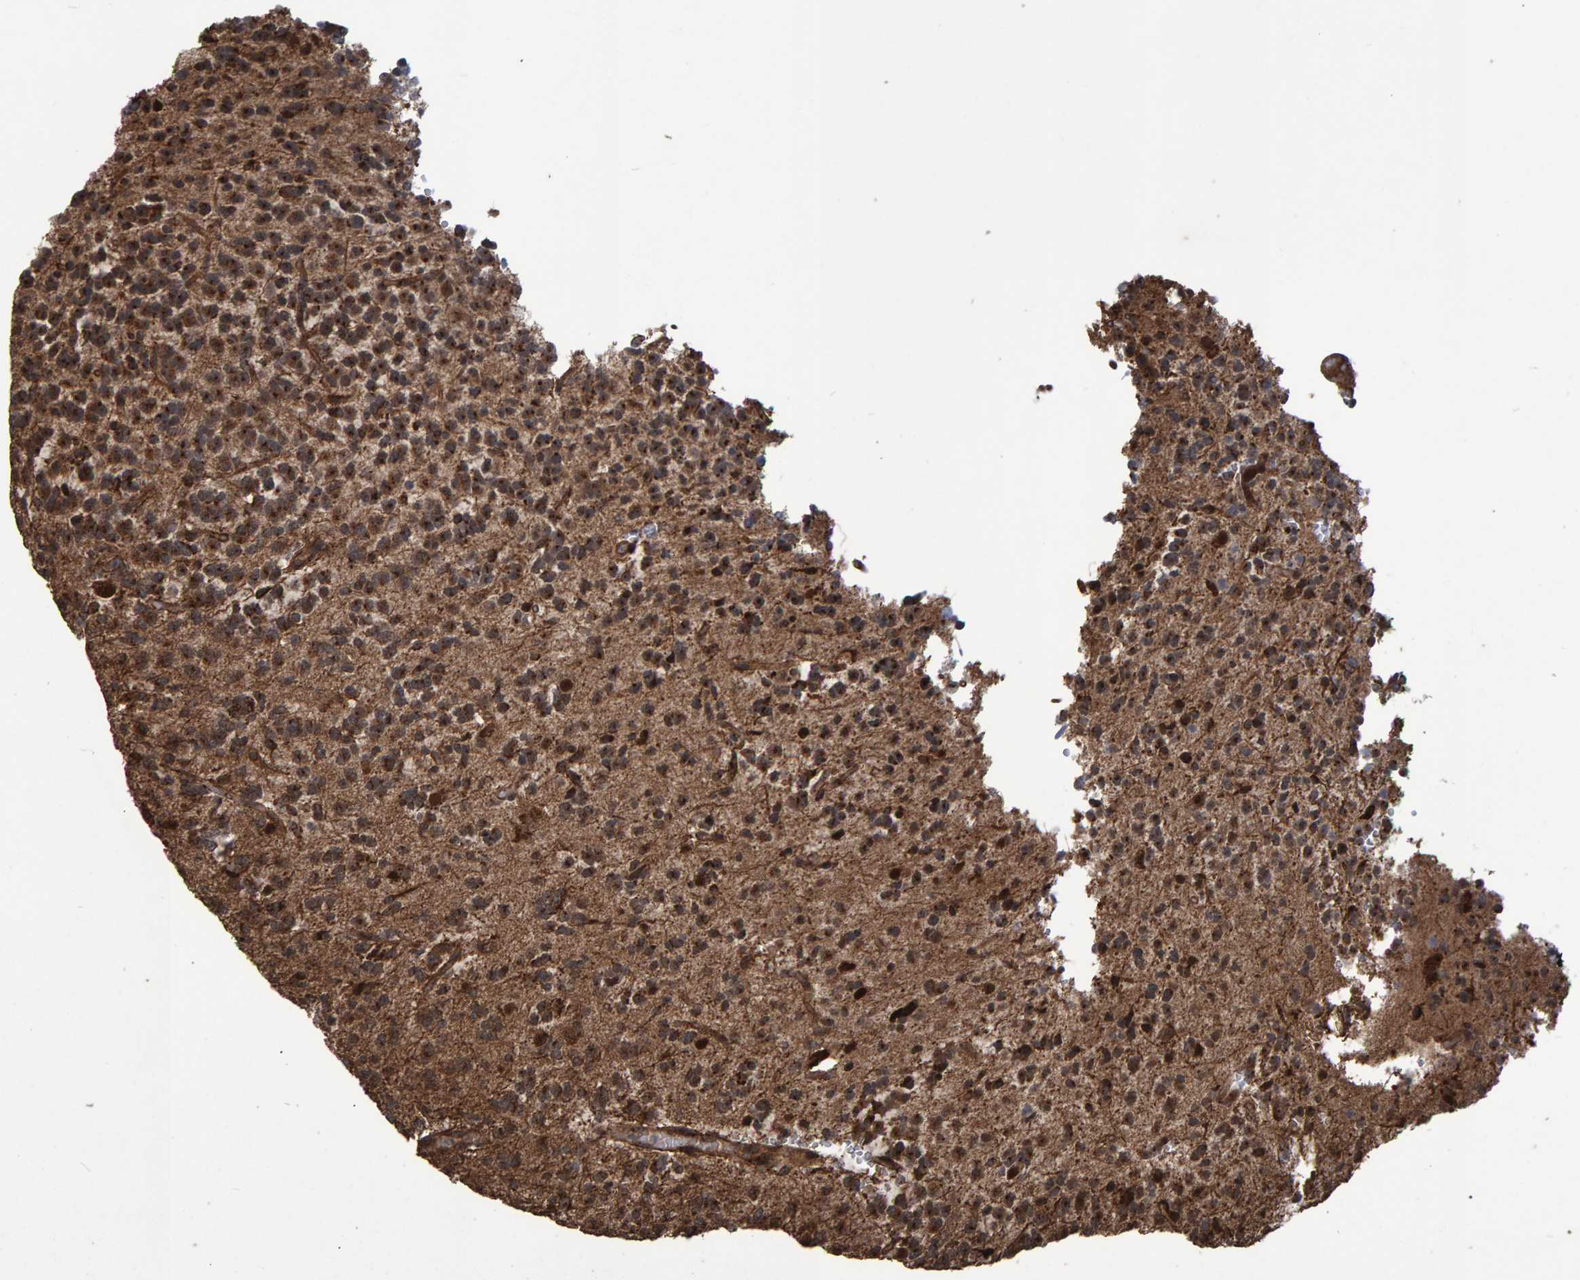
{"staining": {"intensity": "strong", "quantity": ">75%", "location": "cytoplasmic/membranous"}, "tissue": "glioma", "cell_type": "Tumor cells", "image_type": "cancer", "snomed": [{"axis": "morphology", "description": "Glioma, malignant, Low grade"}, {"axis": "topography", "description": "Brain"}], "caption": "Glioma tissue shows strong cytoplasmic/membranous expression in about >75% of tumor cells, visualized by immunohistochemistry.", "gene": "TRIM68", "patient": {"sex": "male", "age": 38}}